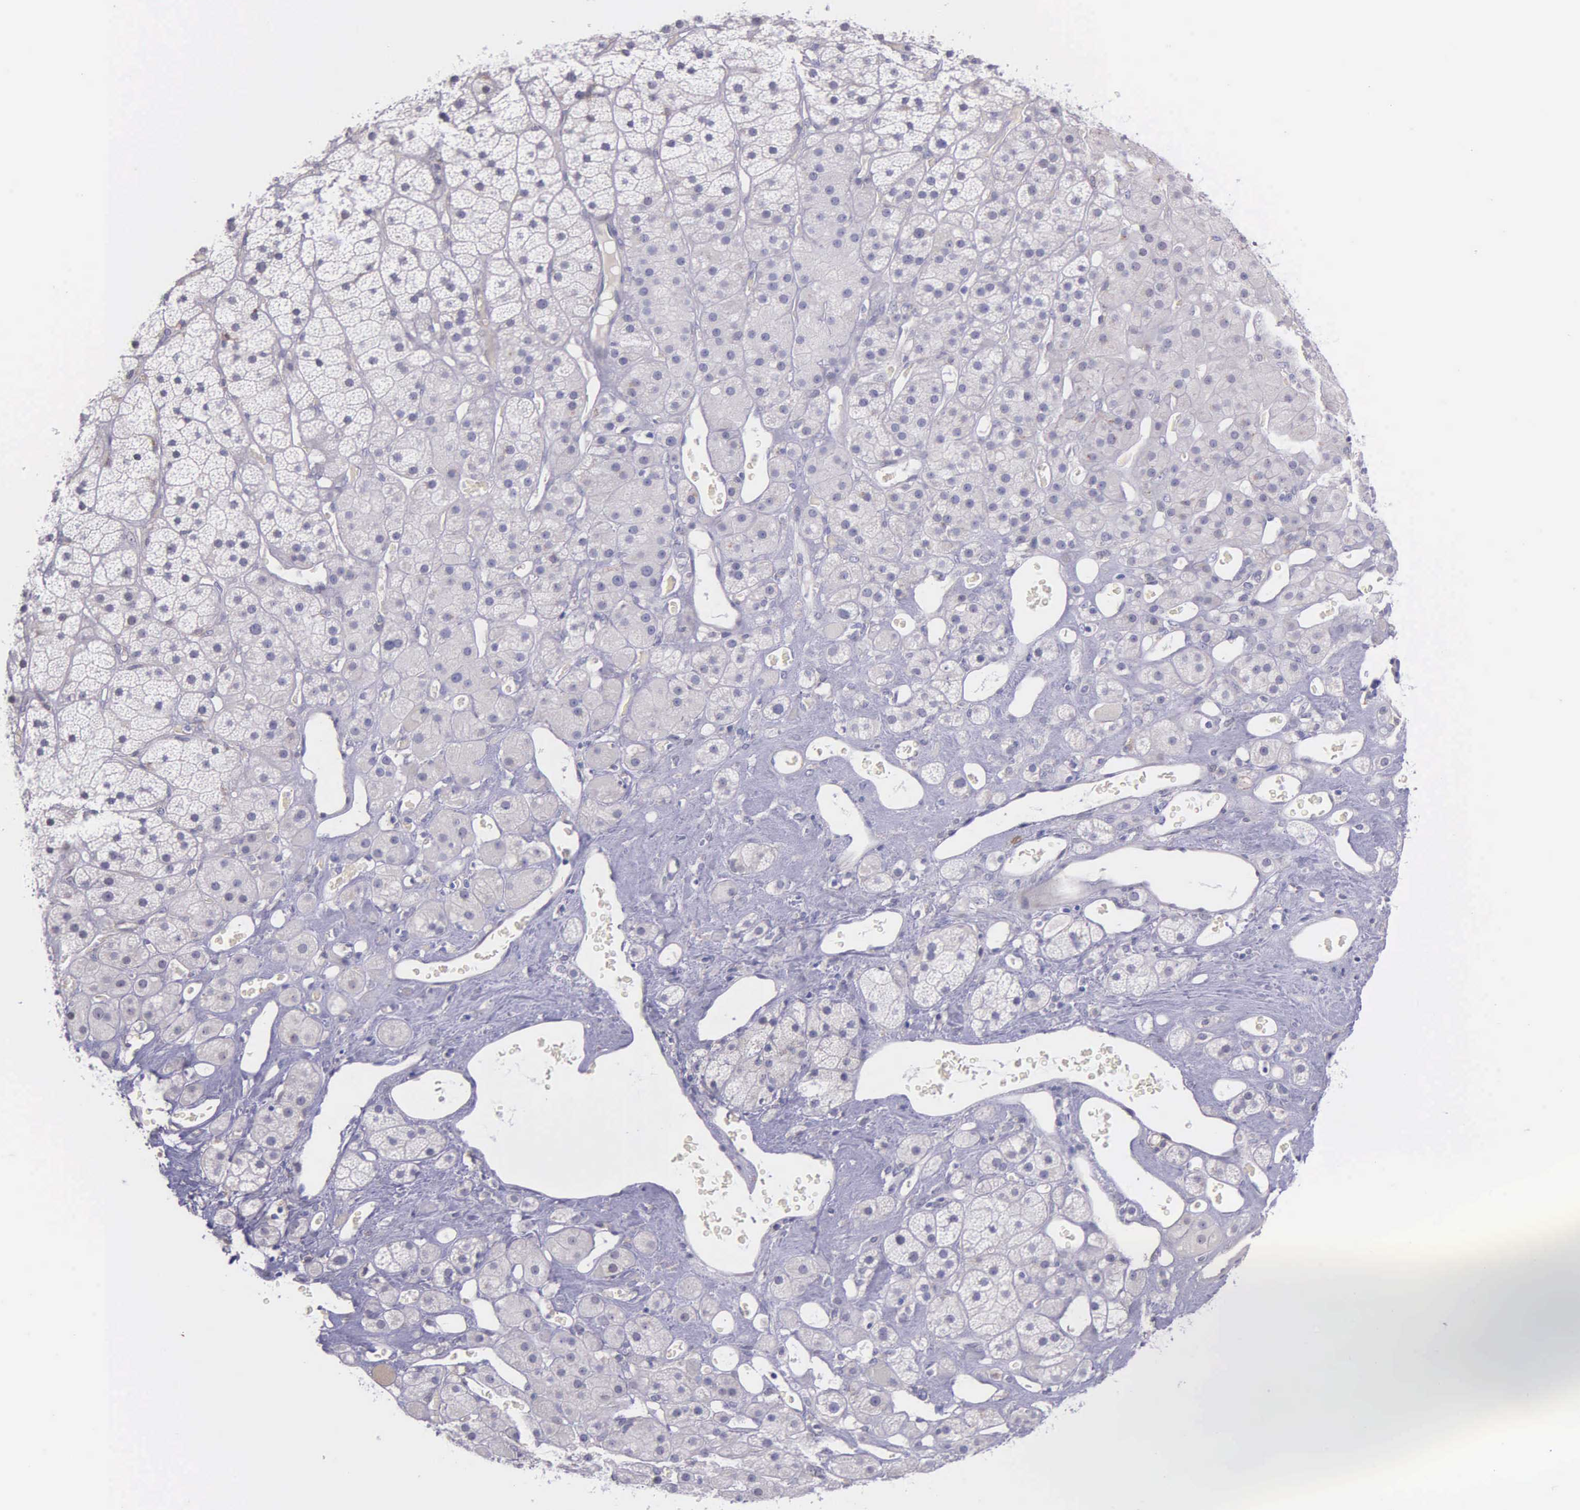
{"staining": {"intensity": "negative", "quantity": "none", "location": "none"}, "tissue": "adrenal gland", "cell_type": "Glandular cells", "image_type": "normal", "snomed": [{"axis": "morphology", "description": "Normal tissue, NOS"}, {"axis": "topography", "description": "Adrenal gland"}], "caption": "Human adrenal gland stained for a protein using IHC shows no positivity in glandular cells.", "gene": "ZC3H12B", "patient": {"sex": "male", "age": 57}}